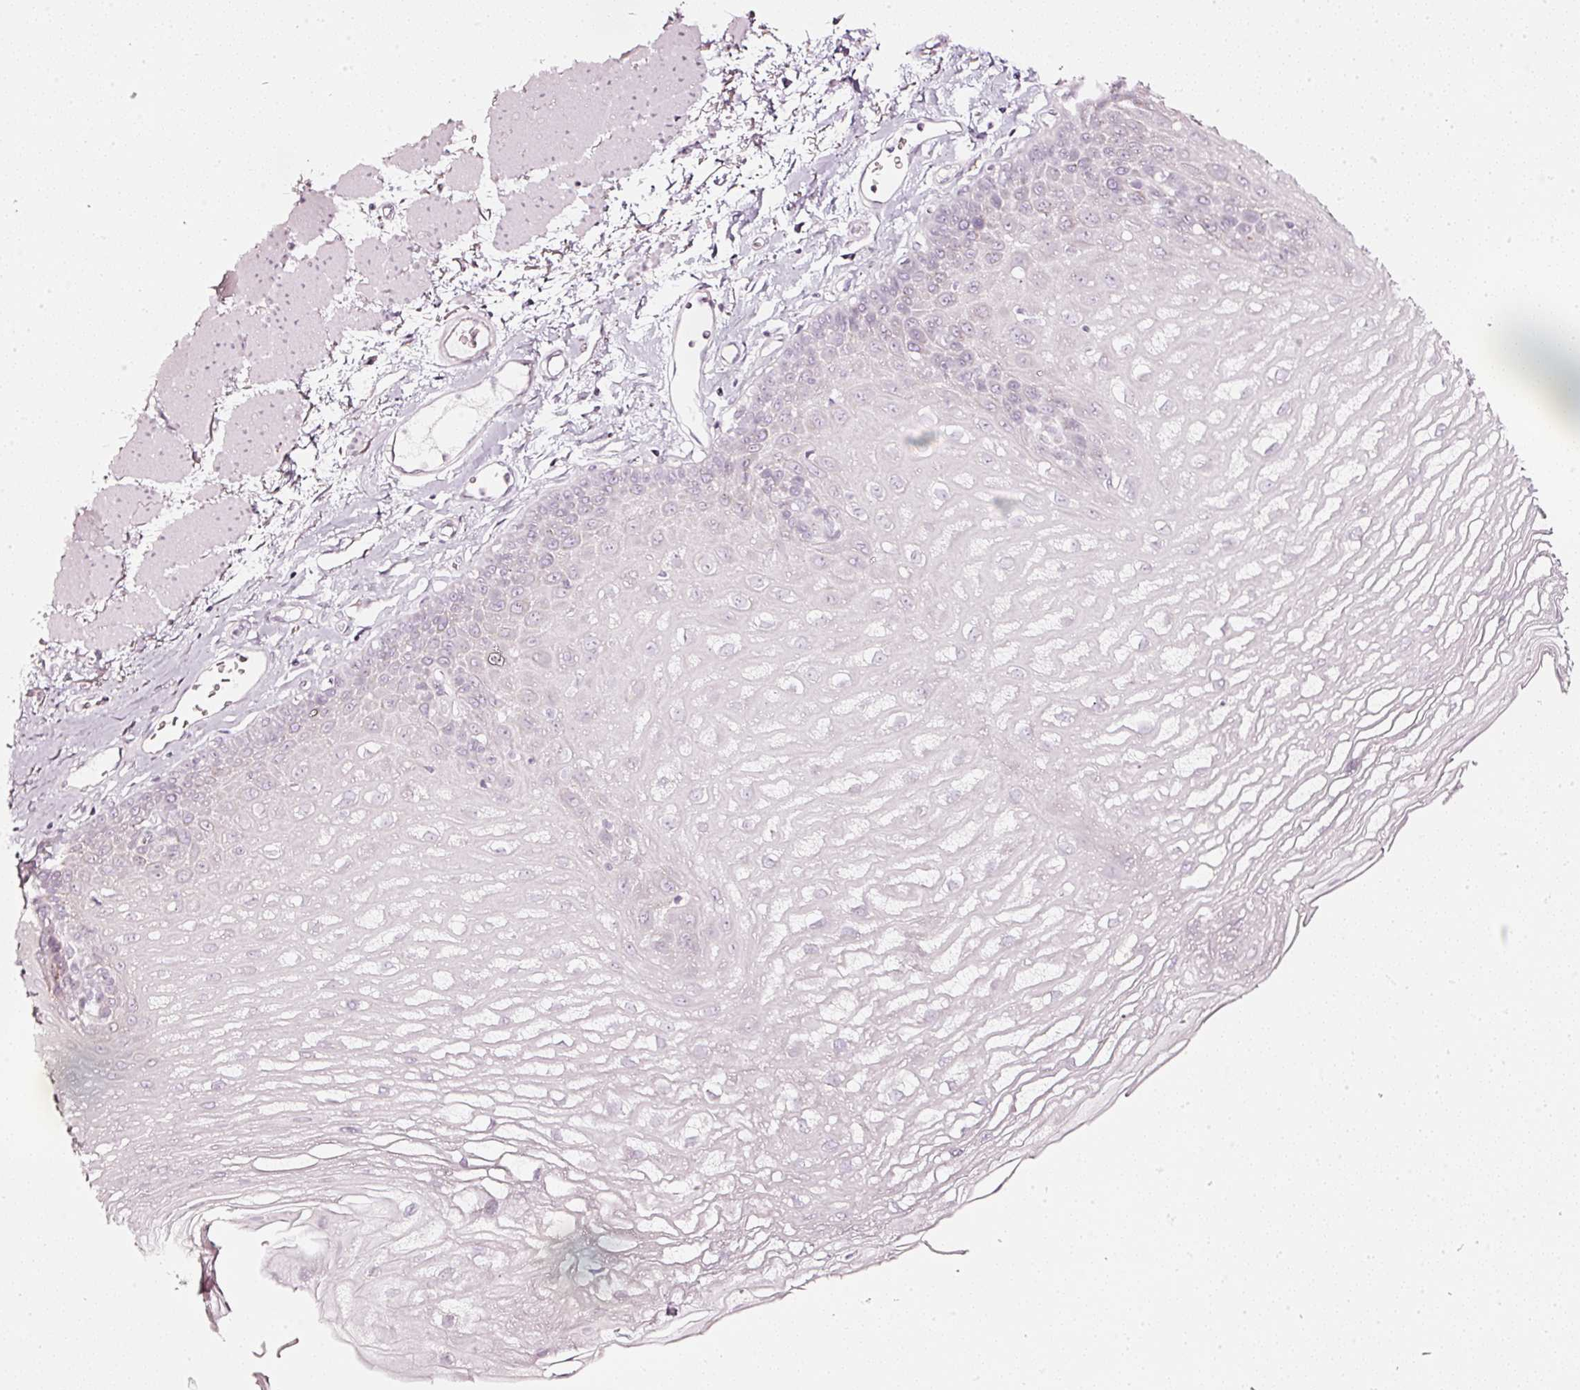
{"staining": {"intensity": "negative", "quantity": "none", "location": "none"}, "tissue": "esophagus", "cell_type": "Squamous epithelial cells", "image_type": "normal", "snomed": [{"axis": "morphology", "description": "Normal tissue, NOS"}, {"axis": "topography", "description": "Esophagus"}], "caption": "This is an immunohistochemistry photomicrograph of normal human esophagus. There is no expression in squamous epithelial cells.", "gene": "SDF4", "patient": {"sex": "female", "age": 81}}